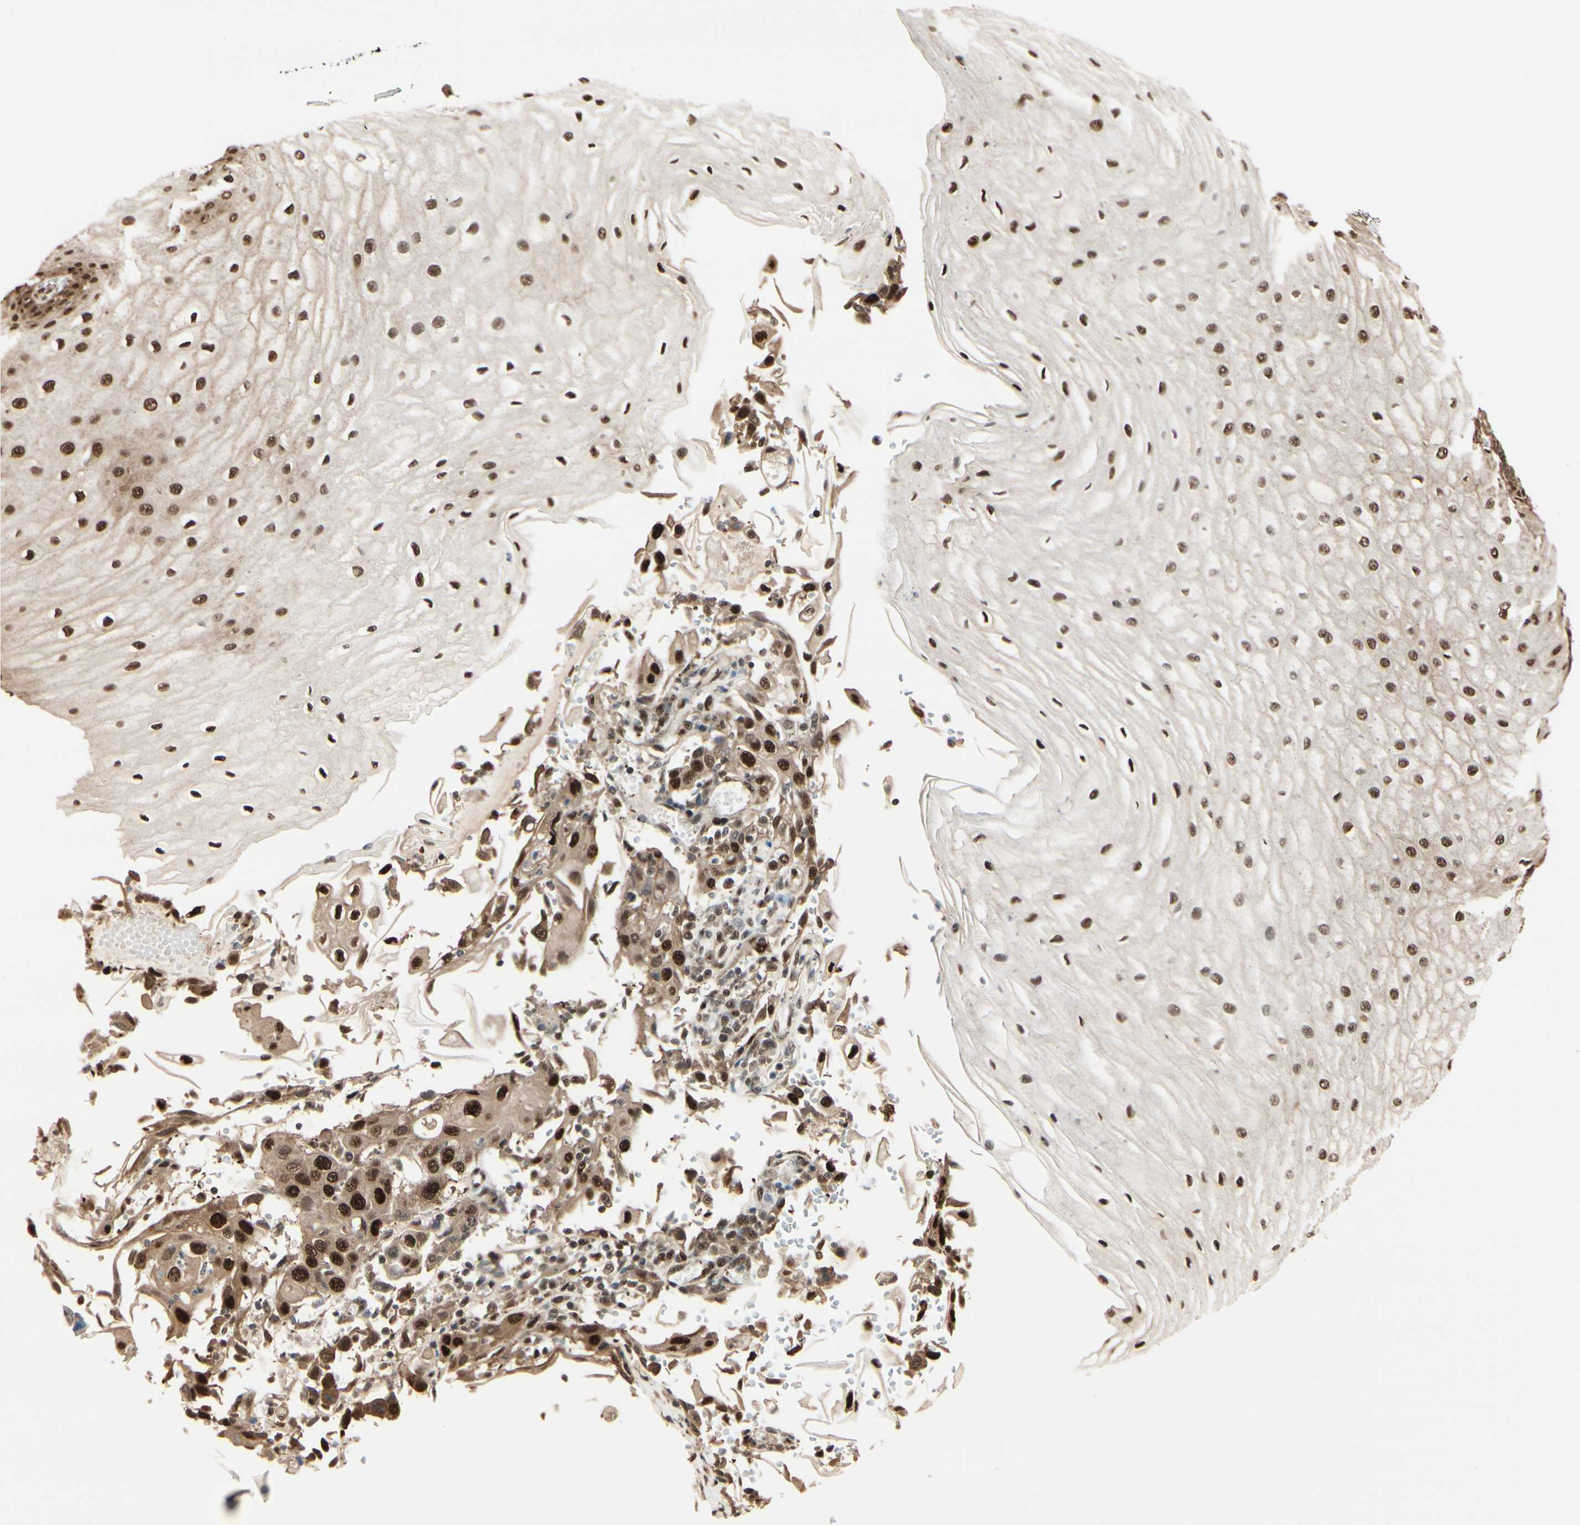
{"staining": {"intensity": "strong", "quantity": ">75%", "location": "cytoplasmic/membranous,nuclear"}, "tissue": "esophagus", "cell_type": "Squamous epithelial cells", "image_type": "normal", "snomed": [{"axis": "morphology", "description": "Normal tissue, NOS"}, {"axis": "morphology", "description": "Squamous cell carcinoma, NOS"}, {"axis": "topography", "description": "Esophagus"}], "caption": "Immunohistochemical staining of normal human esophagus demonstrates >75% levels of strong cytoplasmic/membranous,nuclear protein staining in about >75% of squamous epithelial cells. (Brightfield microscopy of DAB IHC at high magnification).", "gene": "HSF1", "patient": {"sex": "male", "age": 65}}